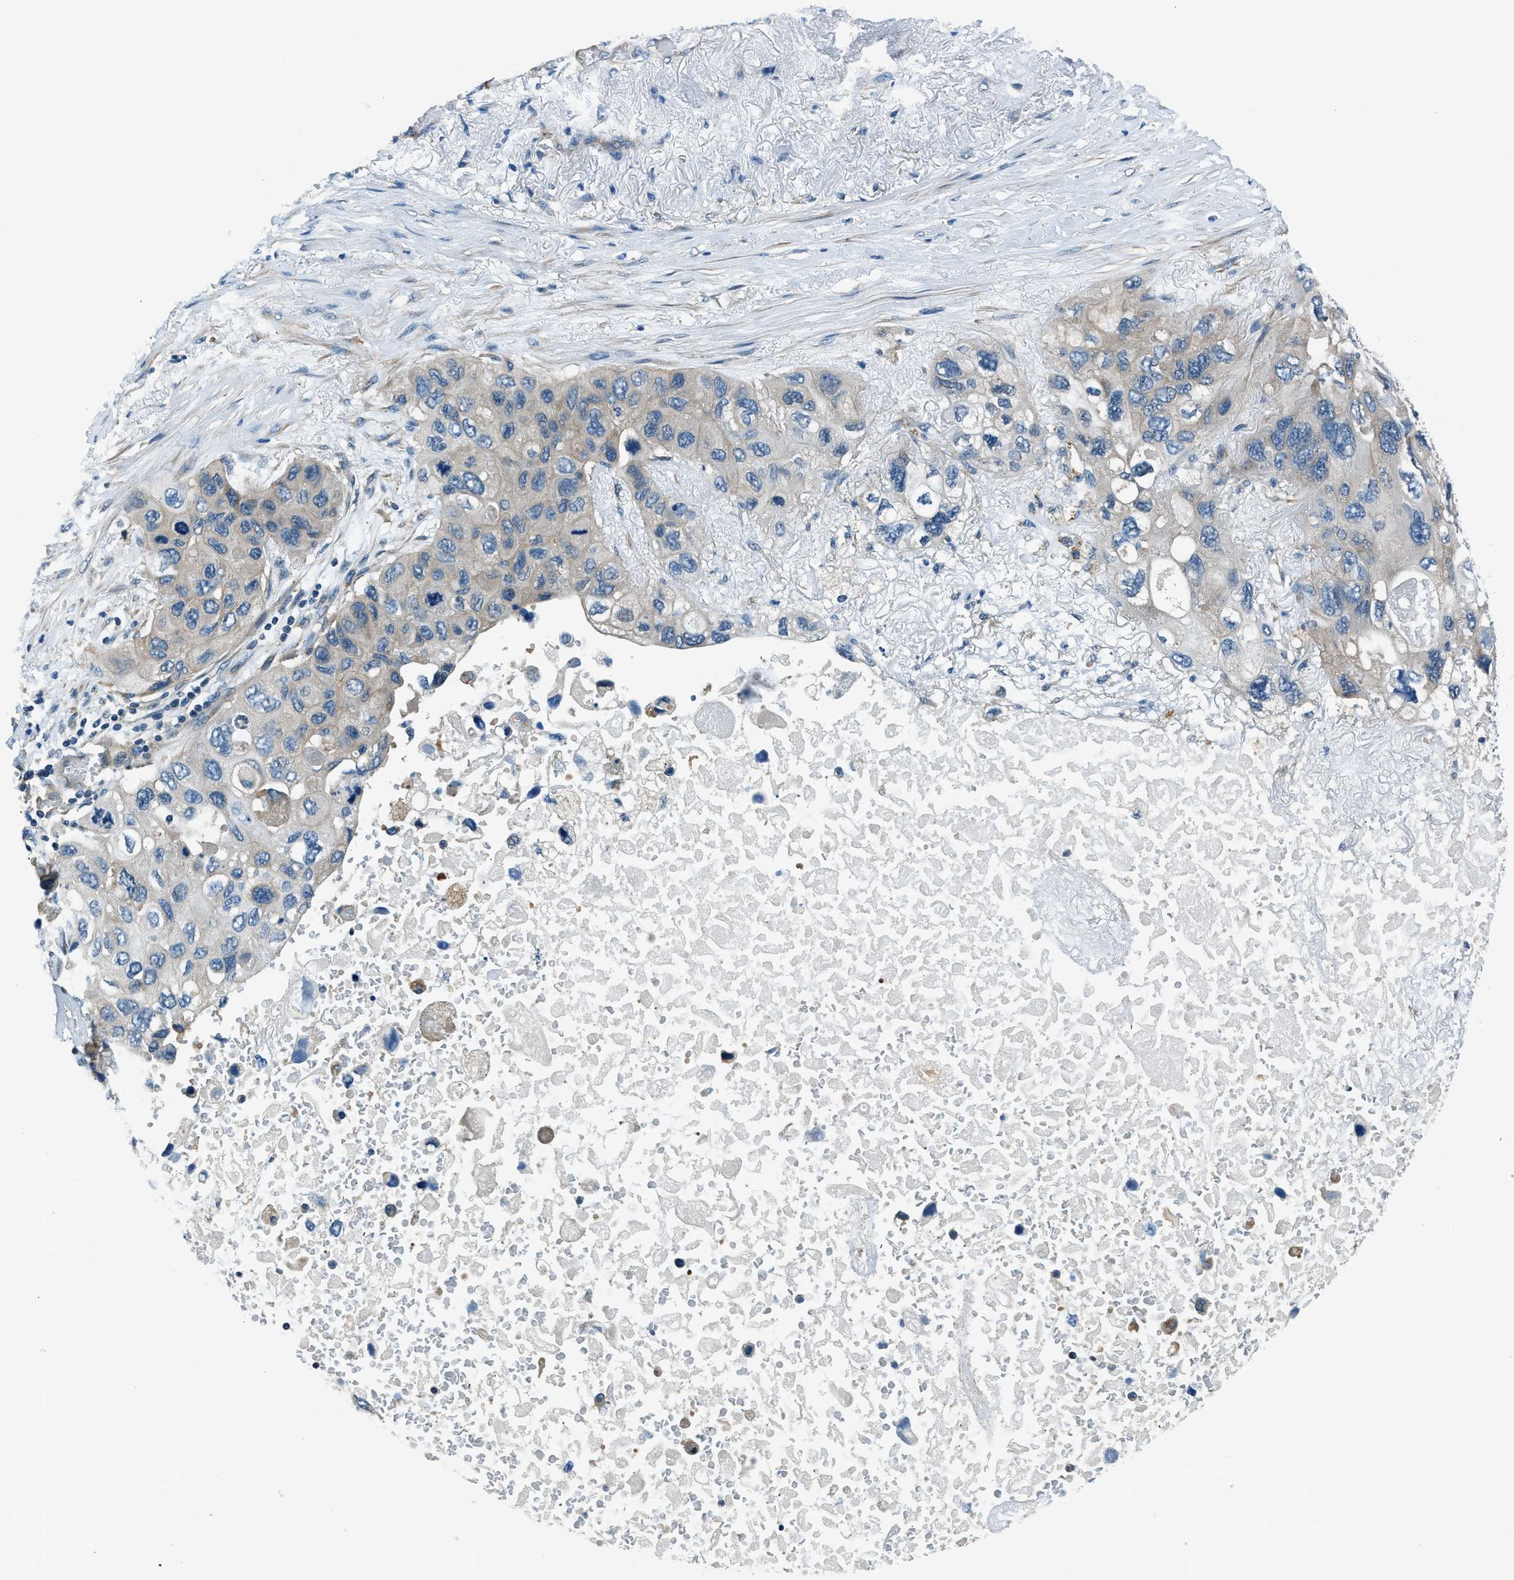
{"staining": {"intensity": "weak", "quantity": "25%-75%", "location": "cytoplasmic/membranous"}, "tissue": "lung cancer", "cell_type": "Tumor cells", "image_type": "cancer", "snomed": [{"axis": "morphology", "description": "Squamous cell carcinoma, NOS"}, {"axis": "topography", "description": "Lung"}], "caption": "Lung cancer tissue shows weak cytoplasmic/membranous positivity in approximately 25%-75% of tumor cells, visualized by immunohistochemistry.", "gene": "SLC19A2", "patient": {"sex": "female", "age": 73}}